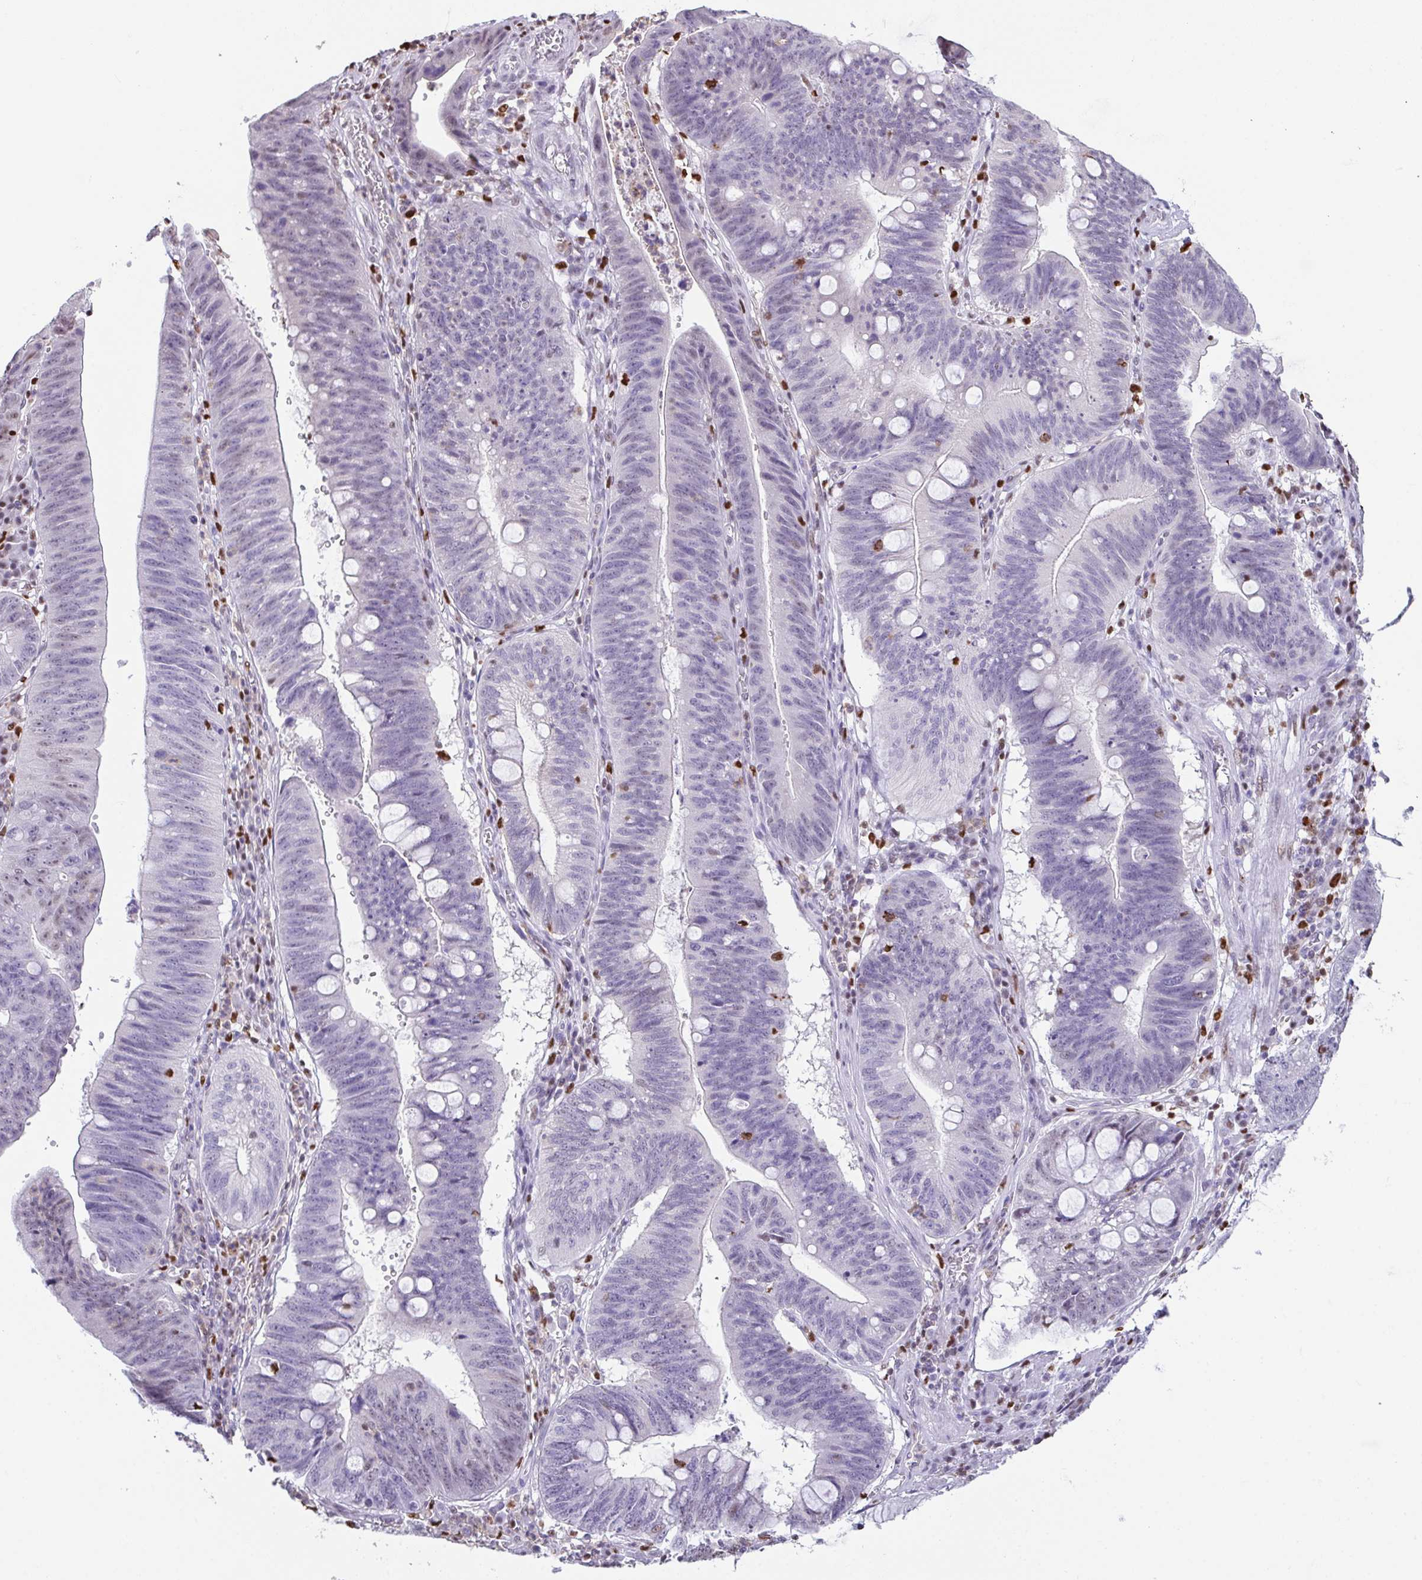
{"staining": {"intensity": "negative", "quantity": "none", "location": "none"}, "tissue": "stomach cancer", "cell_type": "Tumor cells", "image_type": "cancer", "snomed": [{"axis": "morphology", "description": "Adenocarcinoma, NOS"}, {"axis": "topography", "description": "Stomach"}], "caption": "The image reveals no significant expression in tumor cells of stomach cancer (adenocarcinoma).", "gene": "BTBD10", "patient": {"sex": "male", "age": 59}}